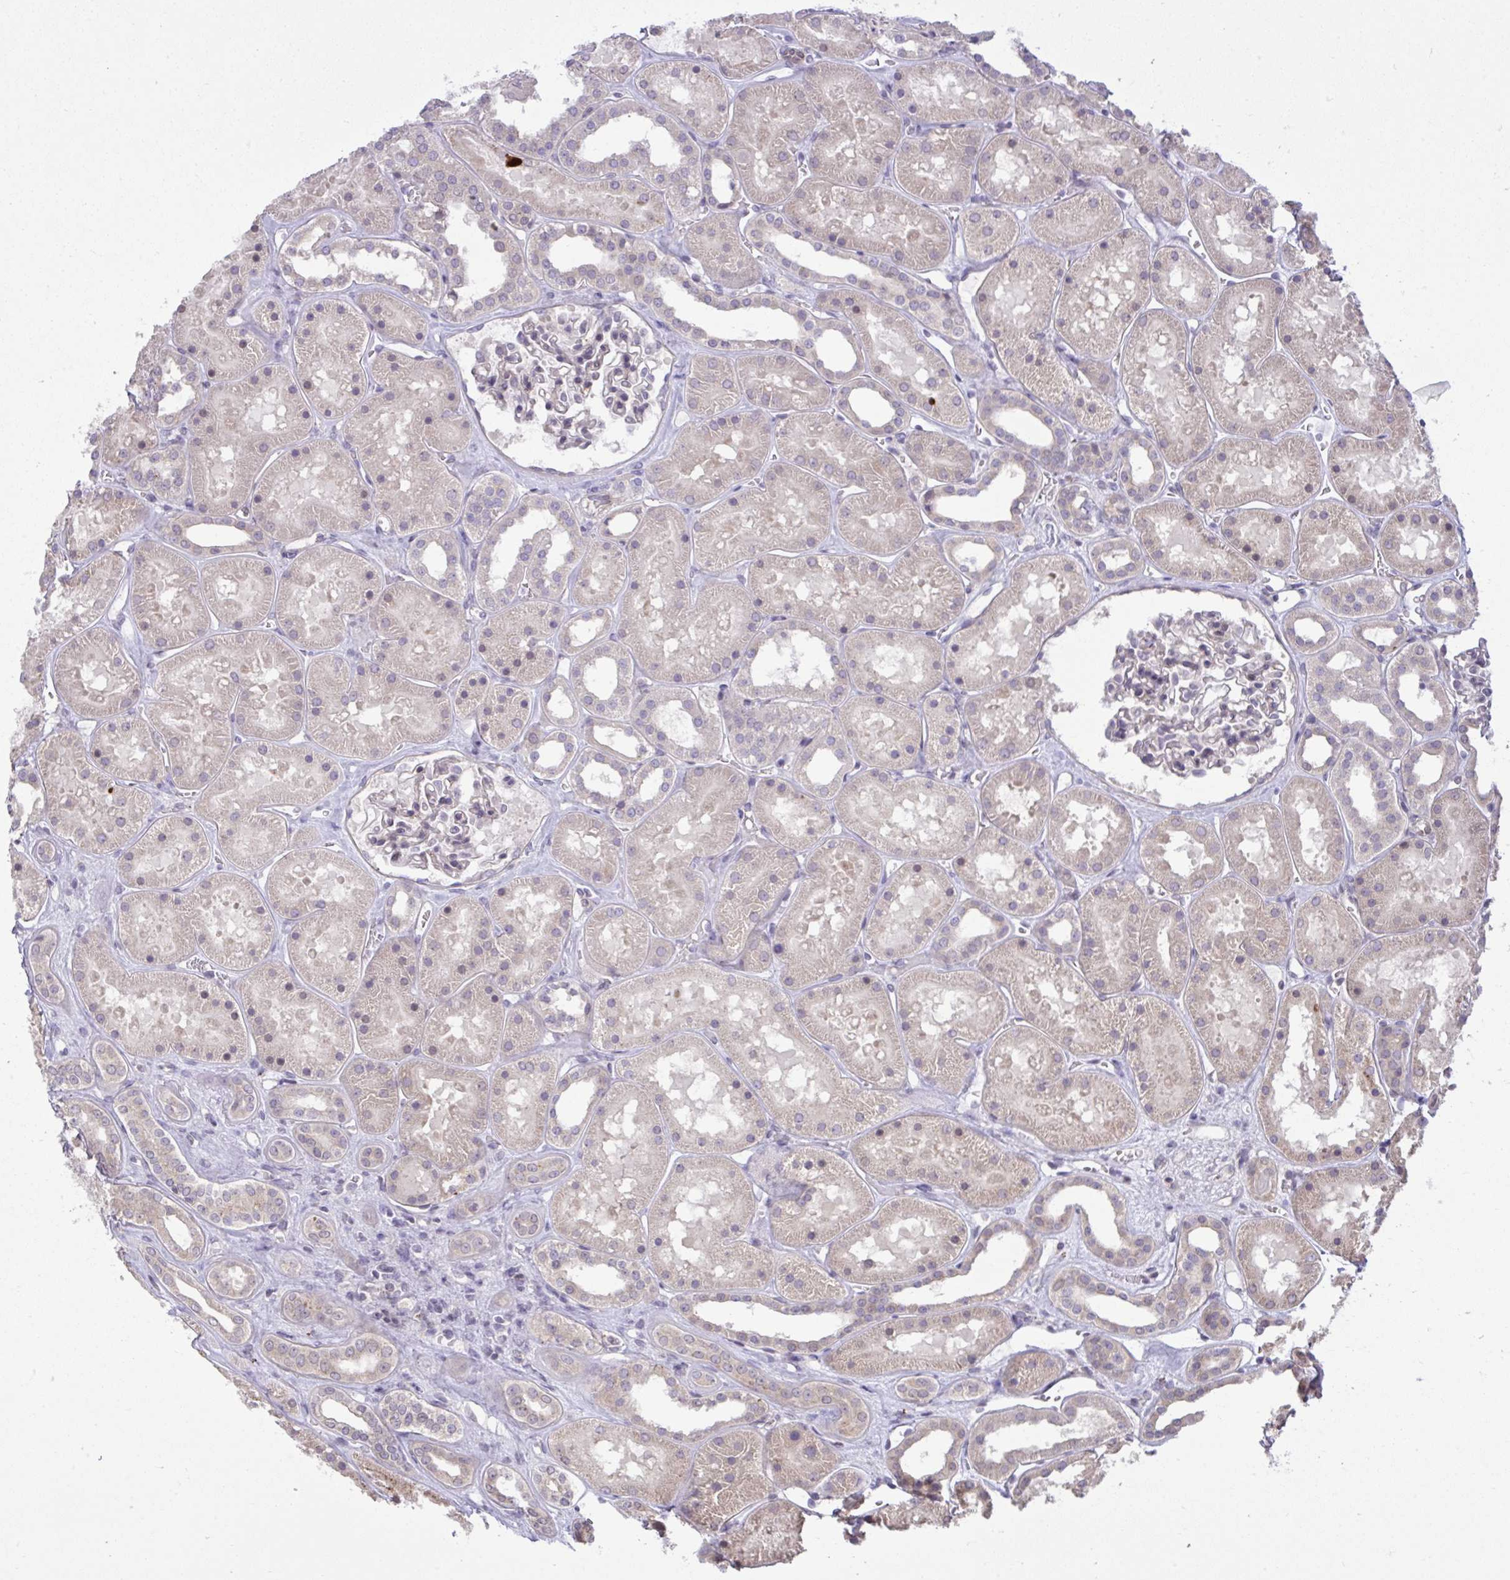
{"staining": {"intensity": "negative", "quantity": "none", "location": "none"}, "tissue": "kidney", "cell_type": "Cells in glomeruli", "image_type": "normal", "snomed": [{"axis": "morphology", "description": "Normal tissue, NOS"}, {"axis": "topography", "description": "Kidney"}], "caption": "Immunohistochemical staining of unremarkable human kidney reveals no significant staining in cells in glomeruli. The staining was performed using DAB to visualize the protein expression in brown, while the nuclei were stained in blue with hematoxylin (Magnification: 20x).", "gene": "CYP20A1", "patient": {"sex": "female", "age": 41}}